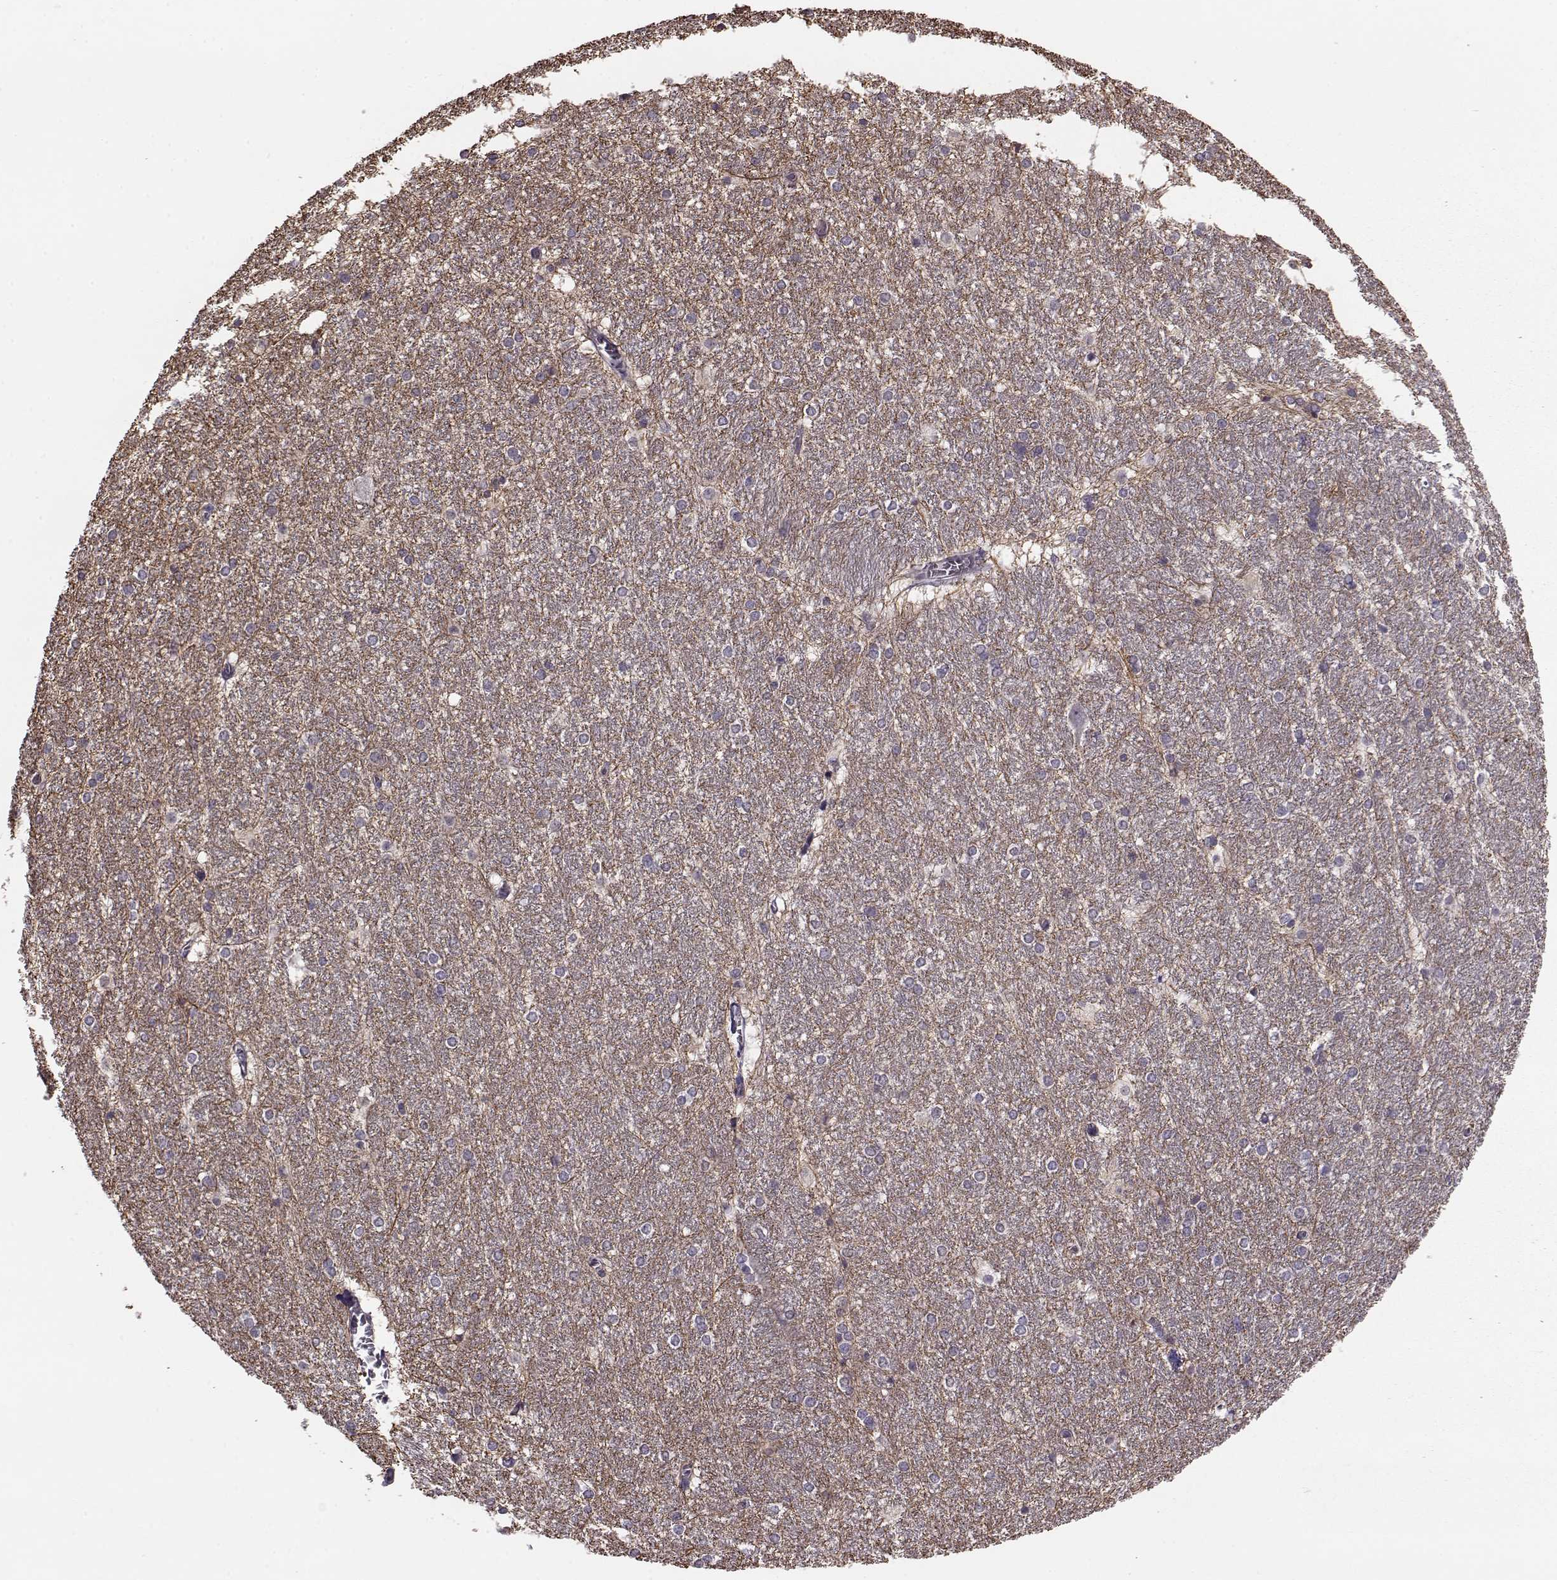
{"staining": {"intensity": "moderate", "quantity": "<25%", "location": "cytoplasmic/membranous"}, "tissue": "hippocampus", "cell_type": "Glial cells", "image_type": "normal", "snomed": [{"axis": "morphology", "description": "Normal tissue, NOS"}, {"axis": "topography", "description": "Cerebral cortex"}, {"axis": "topography", "description": "Hippocampus"}], "caption": "Immunohistochemical staining of benign human hippocampus exhibits <25% levels of moderate cytoplasmic/membranous protein positivity in approximately <25% of glial cells.", "gene": "NTF3", "patient": {"sex": "female", "age": 19}}